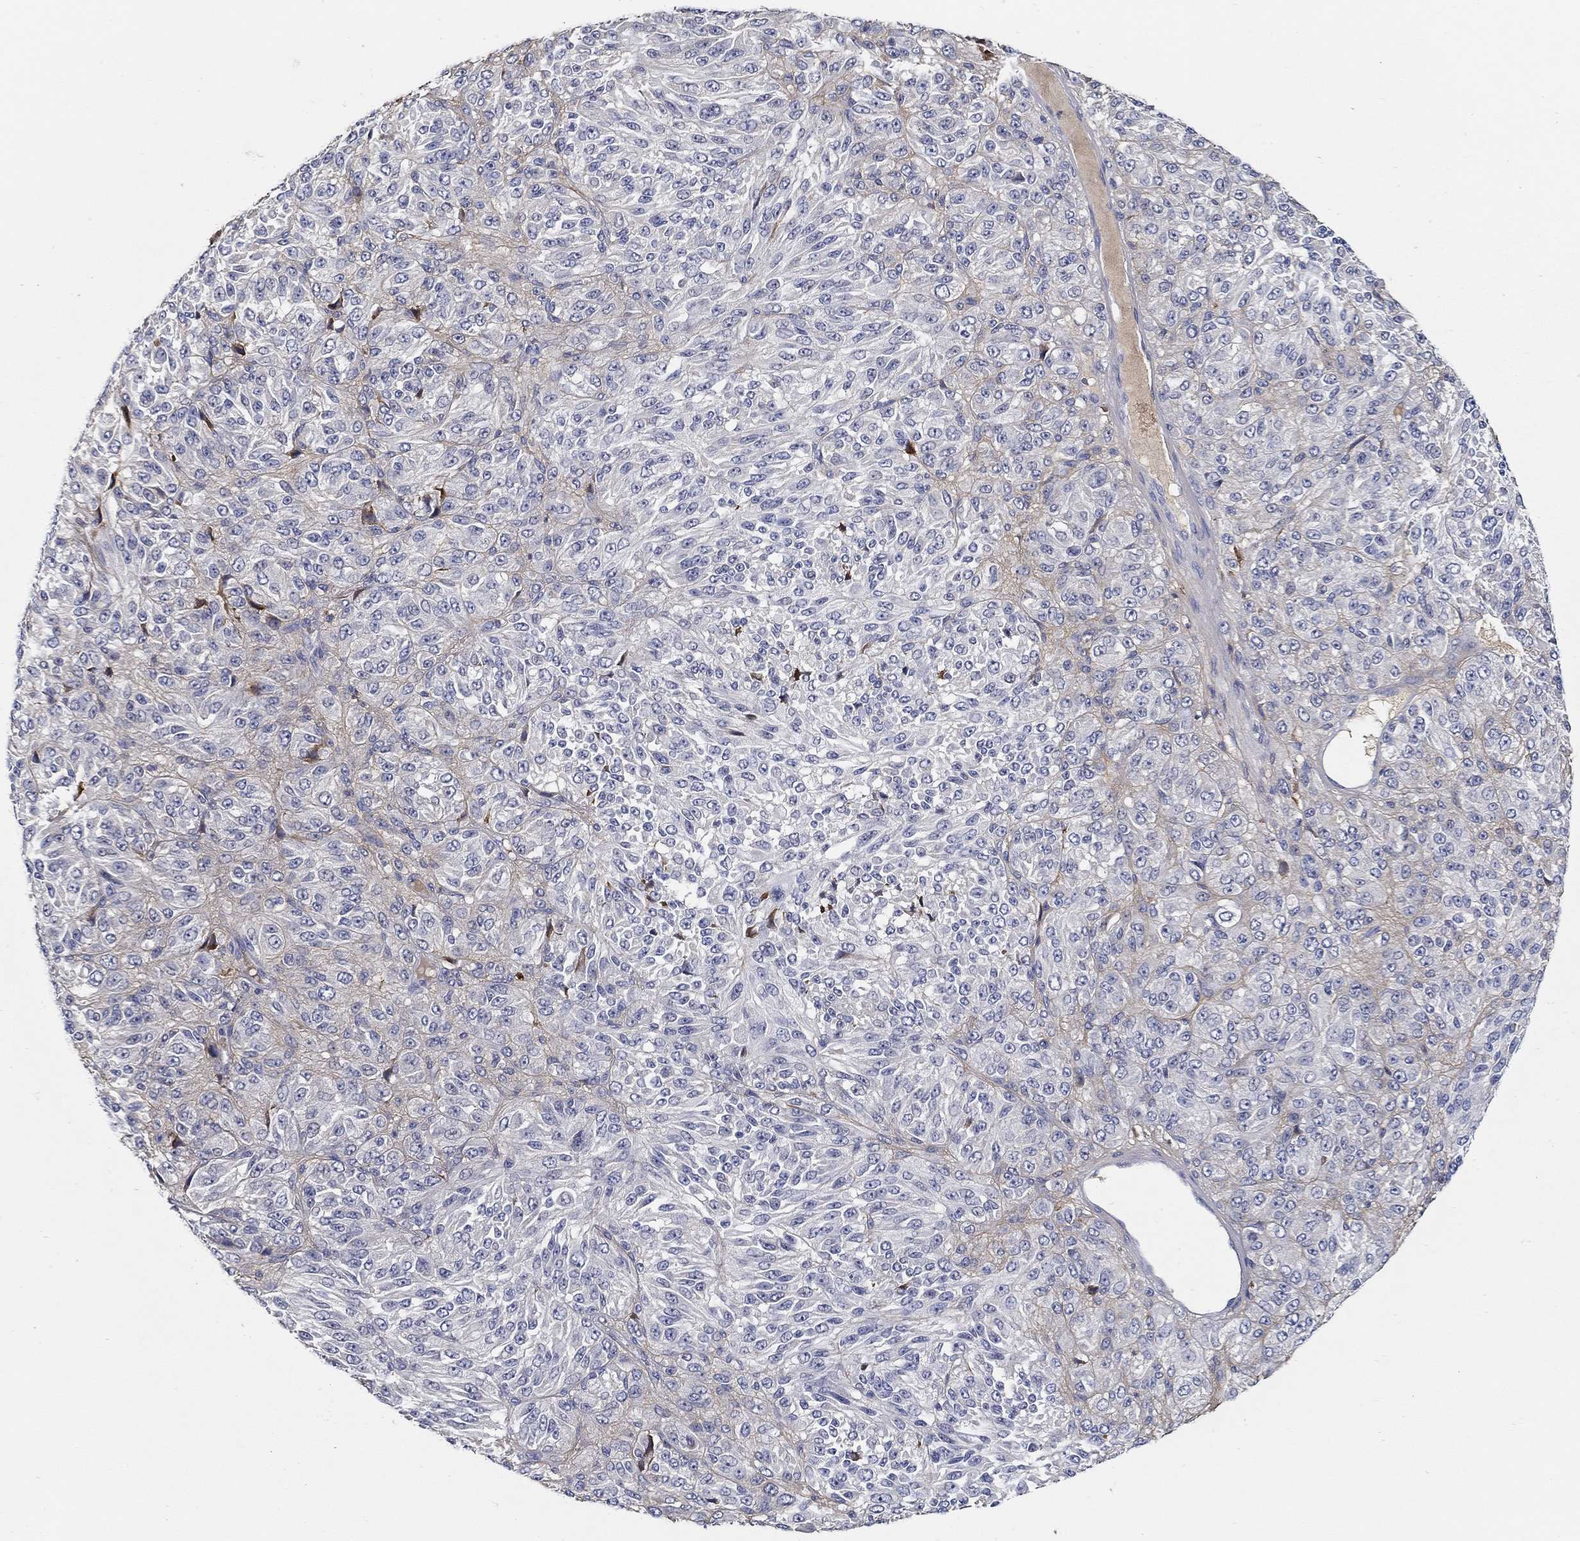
{"staining": {"intensity": "negative", "quantity": "none", "location": "none"}, "tissue": "melanoma", "cell_type": "Tumor cells", "image_type": "cancer", "snomed": [{"axis": "morphology", "description": "Malignant melanoma, Metastatic site"}, {"axis": "topography", "description": "Brain"}], "caption": "A photomicrograph of malignant melanoma (metastatic site) stained for a protein exhibits no brown staining in tumor cells.", "gene": "TGFBI", "patient": {"sex": "female", "age": 56}}